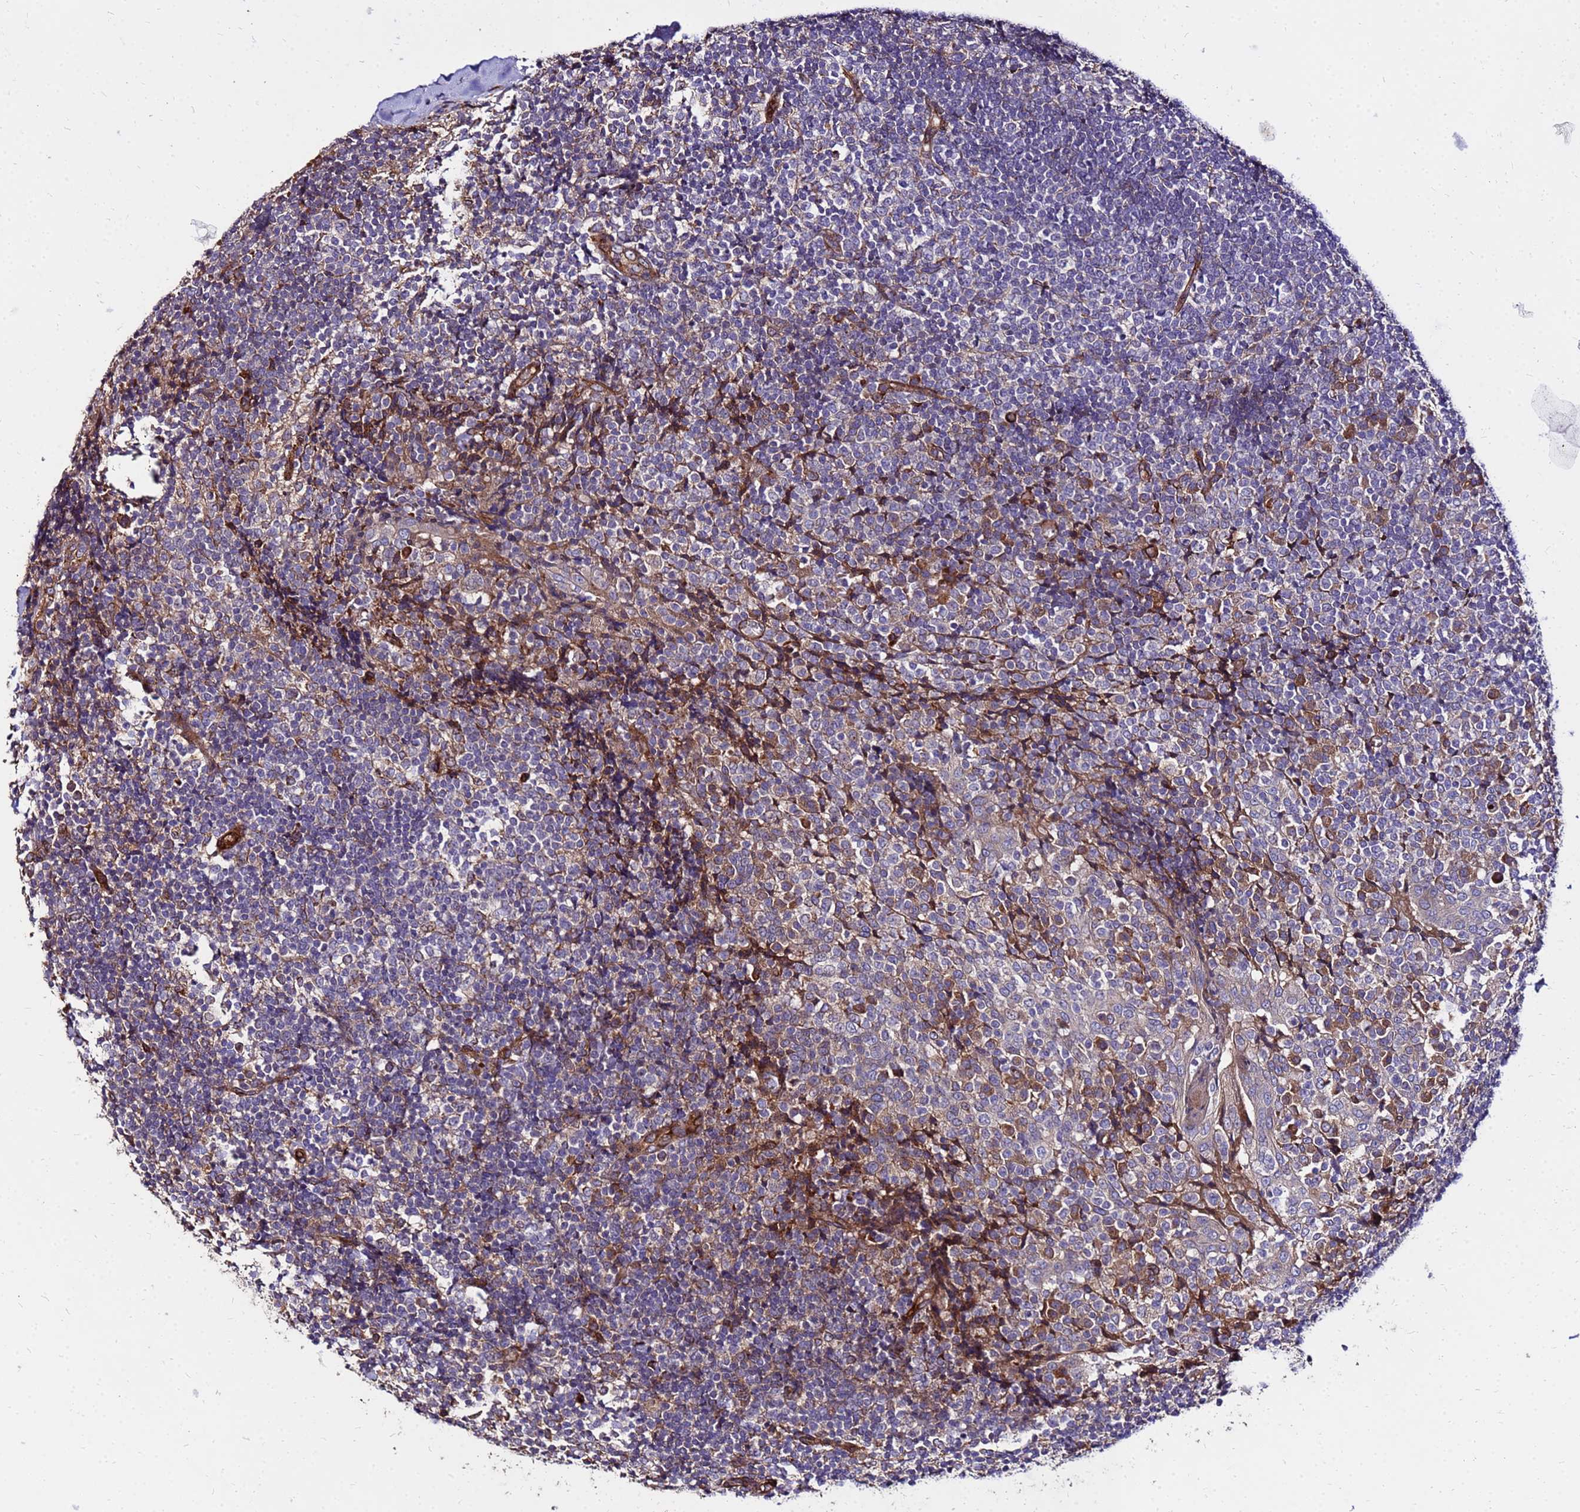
{"staining": {"intensity": "strong", "quantity": "<25%", "location": "cytoplasmic/membranous"}, "tissue": "tonsil", "cell_type": "Germinal center cells", "image_type": "normal", "snomed": [{"axis": "morphology", "description": "Normal tissue, NOS"}, {"axis": "topography", "description": "Tonsil"}], "caption": "Tonsil stained with a brown dye displays strong cytoplasmic/membranous positive staining in approximately <25% of germinal center cells.", "gene": "WWC2", "patient": {"sex": "female", "age": 19}}